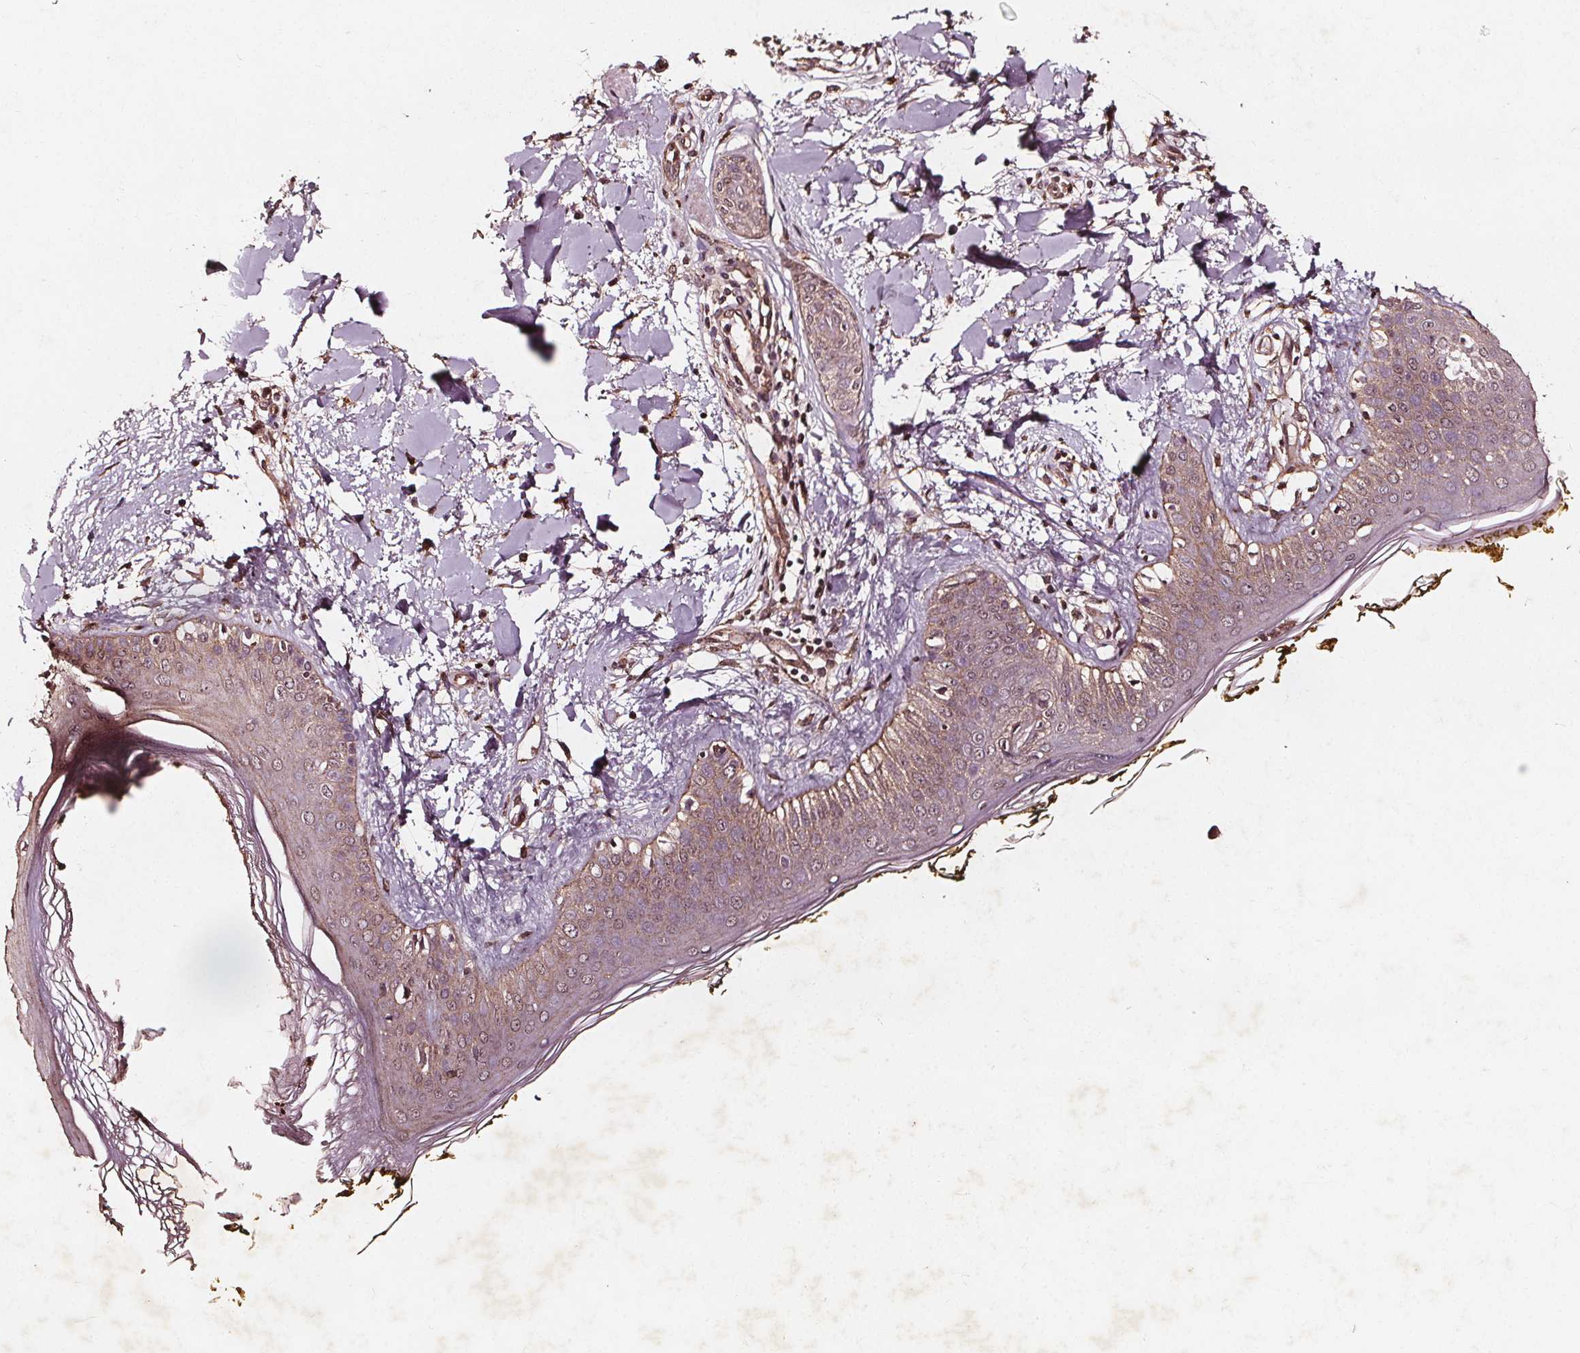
{"staining": {"intensity": "moderate", "quantity": ">75%", "location": "cytoplasmic/membranous,nuclear"}, "tissue": "skin", "cell_type": "Fibroblasts", "image_type": "normal", "snomed": [{"axis": "morphology", "description": "Normal tissue, NOS"}, {"axis": "topography", "description": "Skin"}], "caption": "A brown stain highlights moderate cytoplasmic/membranous,nuclear expression of a protein in fibroblasts of unremarkable skin.", "gene": "ABCA1", "patient": {"sex": "female", "age": 34}}